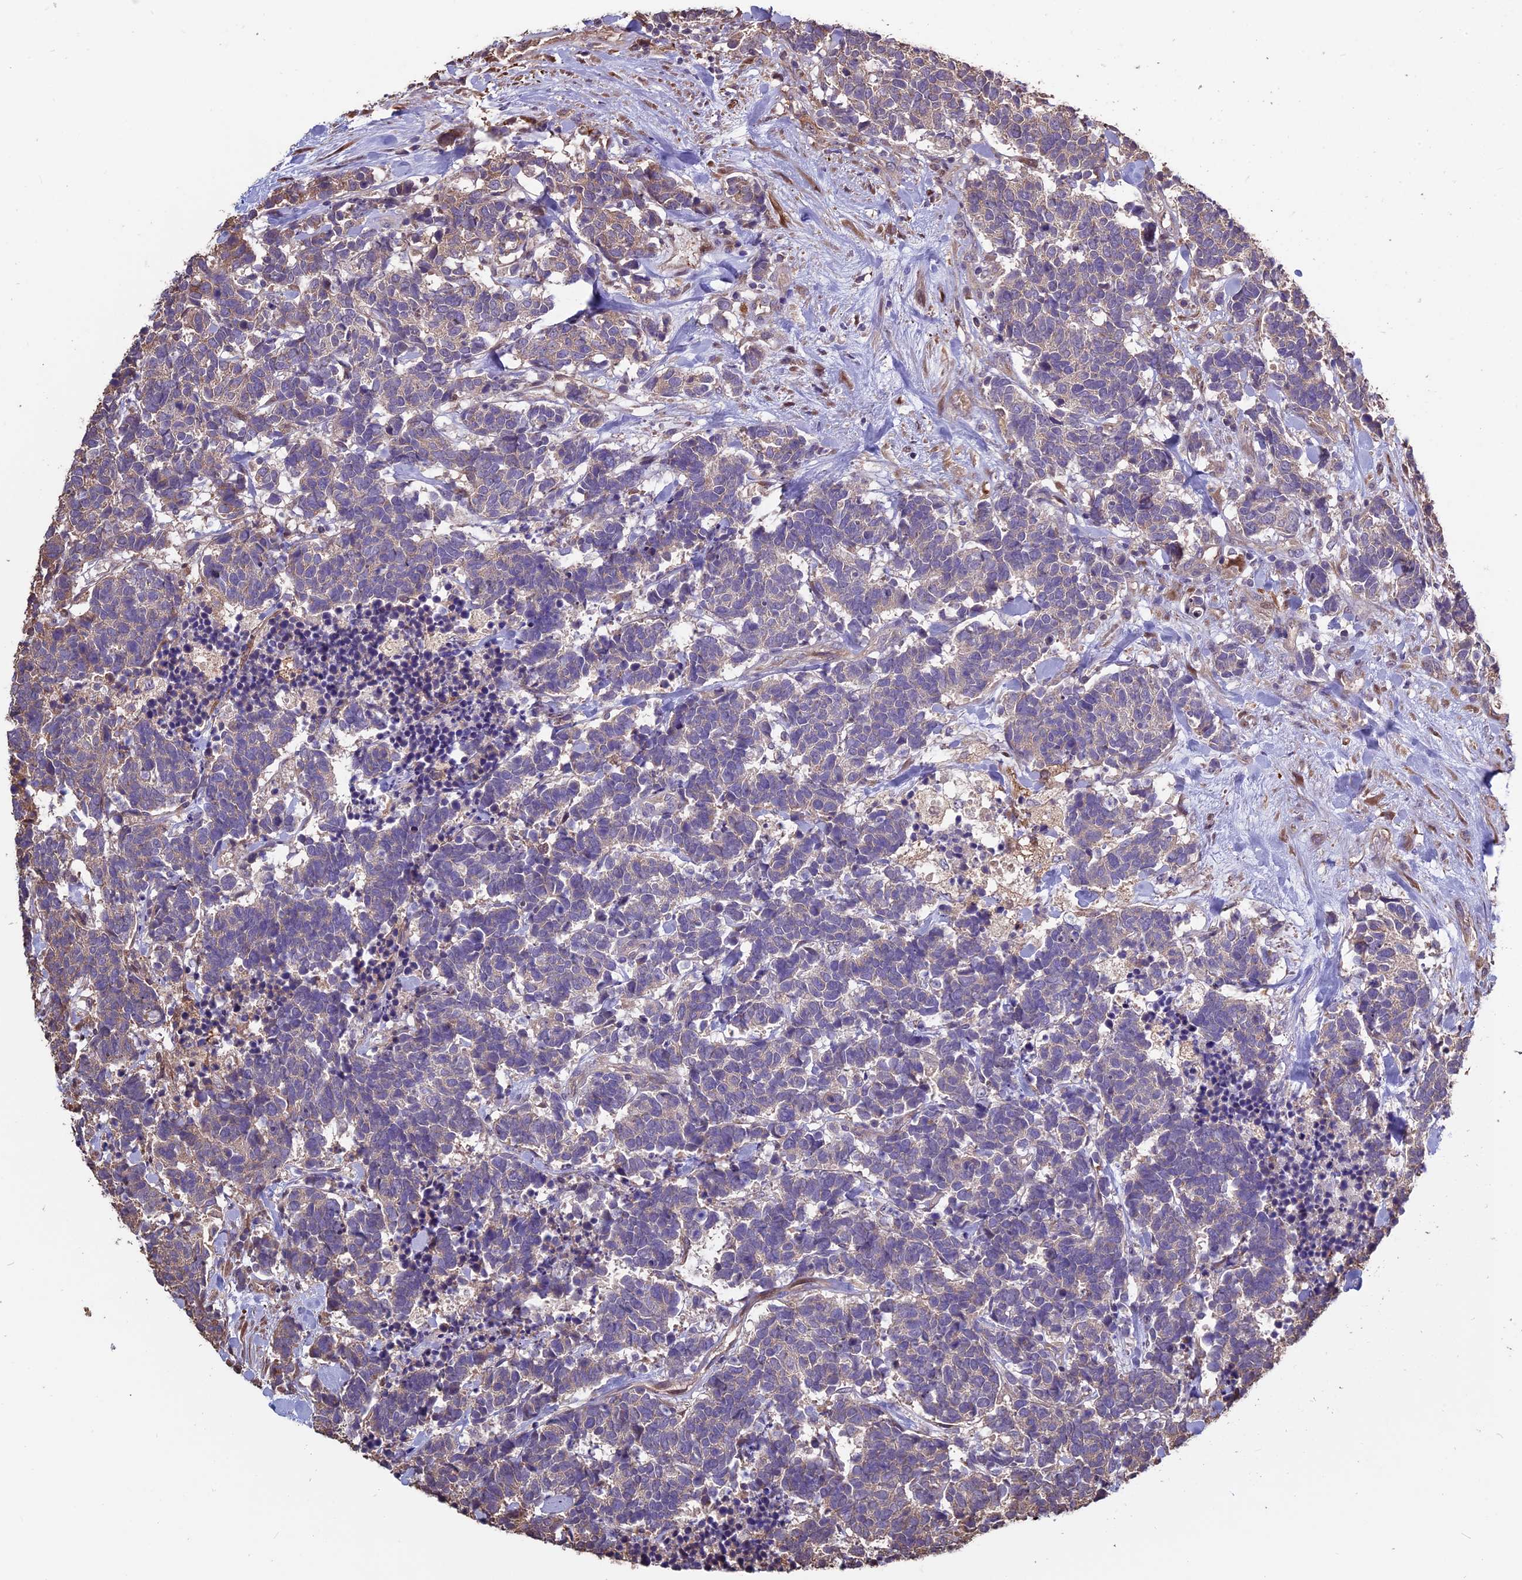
{"staining": {"intensity": "weak", "quantity": "<25%", "location": "cytoplasmic/membranous"}, "tissue": "carcinoid", "cell_type": "Tumor cells", "image_type": "cancer", "snomed": [{"axis": "morphology", "description": "Carcinoma, NOS"}, {"axis": "morphology", "description": "Carcinoid, malignant, NOS"}, {"axis": "topography", "description": "Prostate"}], "caption": "The immunohistochemistry histopathology image has no significant expression in tumor cells of carcinoid (malignant) tissue.", "gene": "VWA3A", "patient": {"sex": "male", "age": 57}}